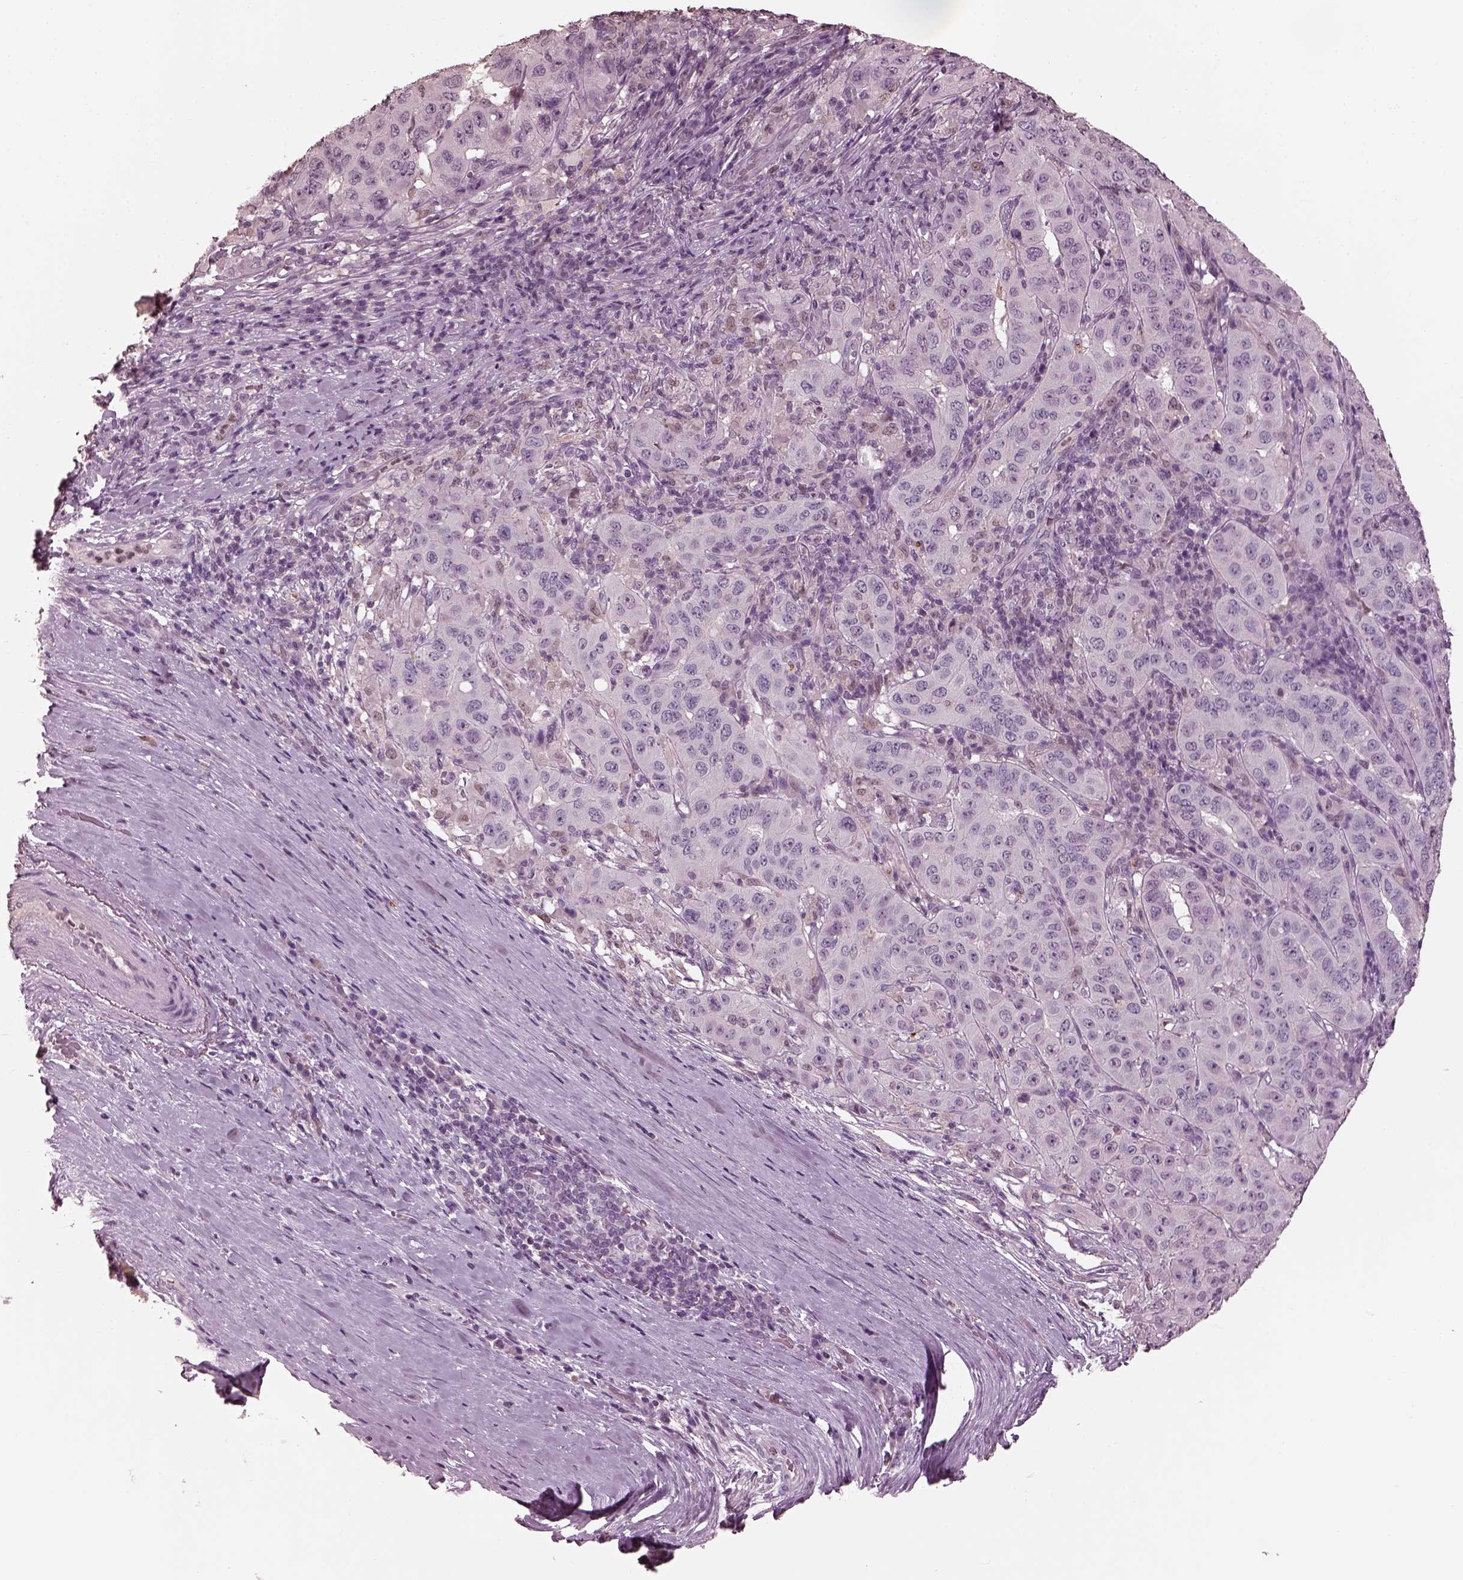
{"staining": {"intensity": "negative", "quantity": "none", "location": "none"}, "tissue": "pancreatic cancer", "cell_type": "Tumor cells", "image_type": "cancer", "snomed": [{"axis": "morphology", "description": "Adenocarcinoma, NOS"}, {"axis": "topography", "description": "Pancreas"}], "caption": "DAB immunohistochemical staining of pancreatic adenocarcinoma shows no significant staining in tumor cells.", "gene": "TSKS", "patient": {"sex": "male", "age": 63}}